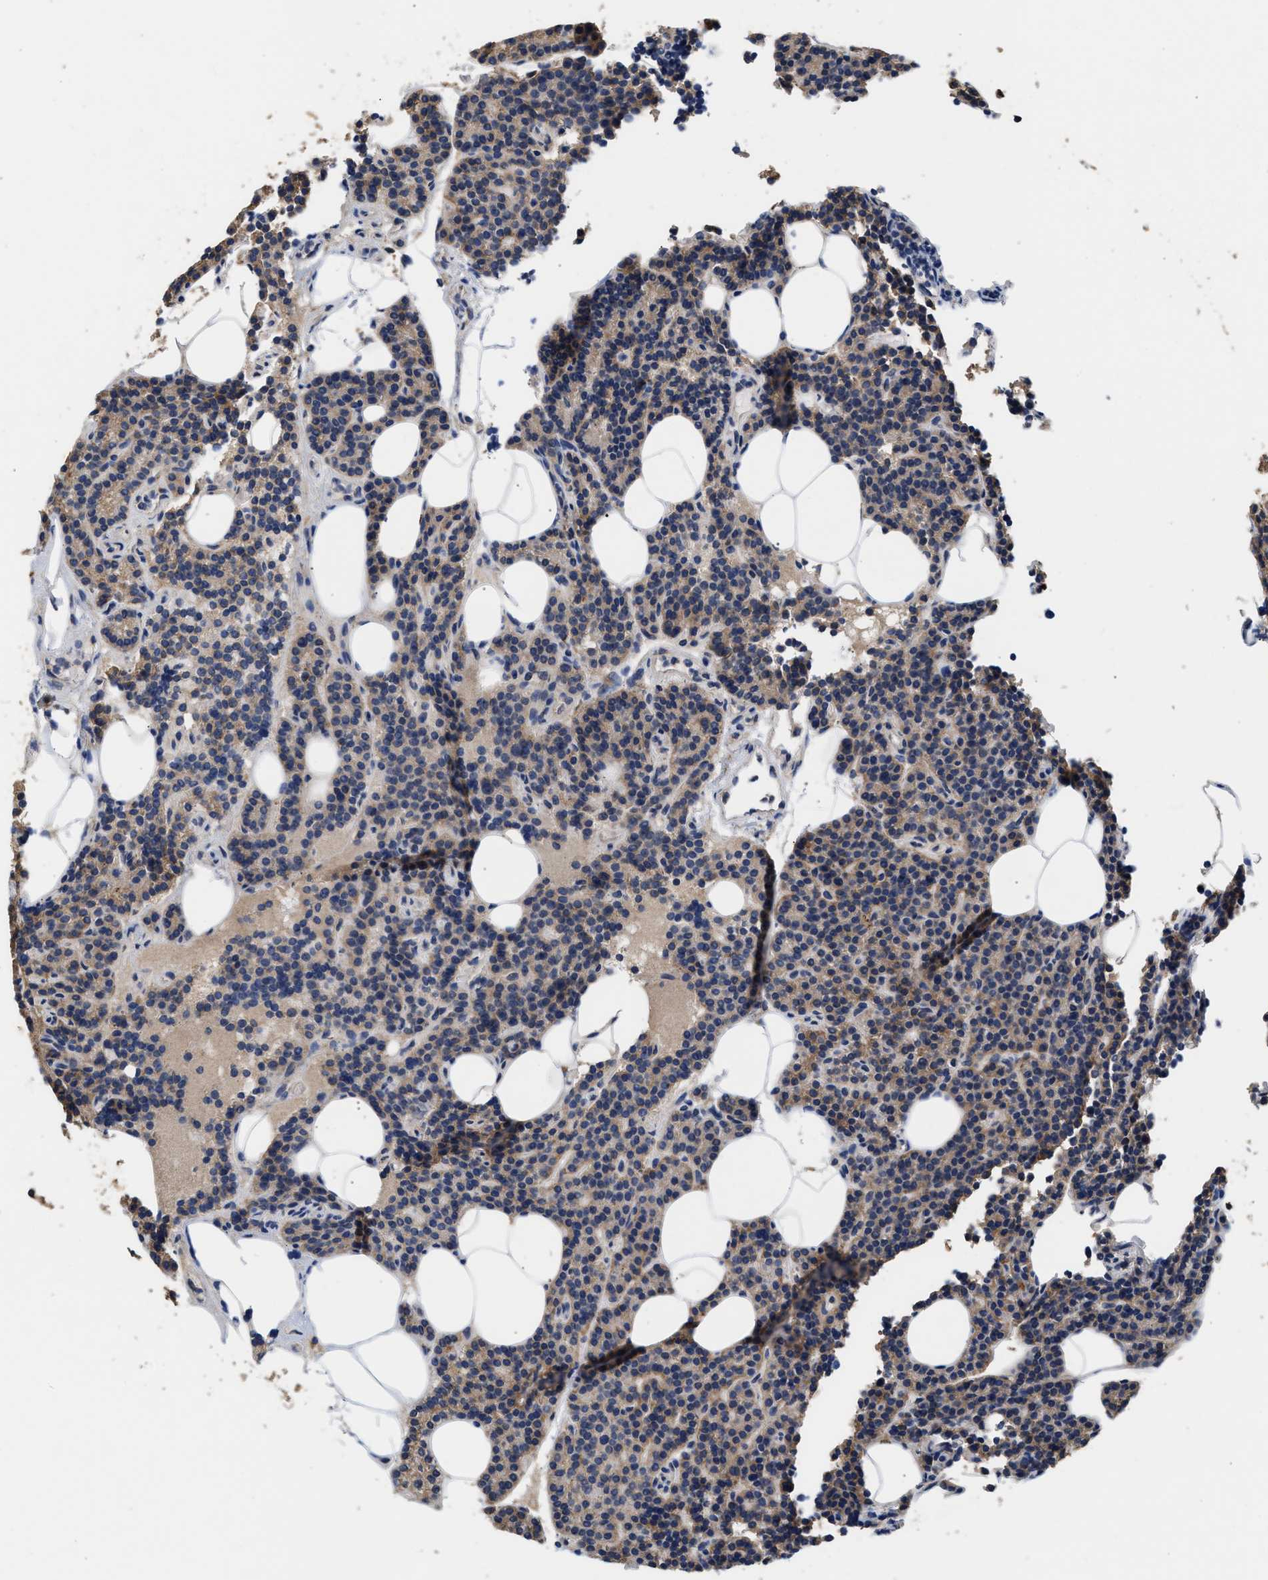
{"staining": {"intensity": "weak", "quantity": "25%-75%", "location": "cytoplasmic/membranous"}, "tissue": "parathyroid gland", "cell_type": "Glandular cells", "image_type": "normal", "snomed": [{"axis": "morphology", "description": "Normal tissue, NOS"}, {"axis": "morphology", "description": "Adenoma, NOS"}, {"axis": "topography", "description": "Parathyroid gland"}], "caption": "IHC (DAB) staining of normal human parathyroid gland demonstrates weak cytoplasmic/membranous protein staining in approximately 25%-75% of glandular cells.", "gene": "KLB", "patient": {"sex": "female", "age": 43}}